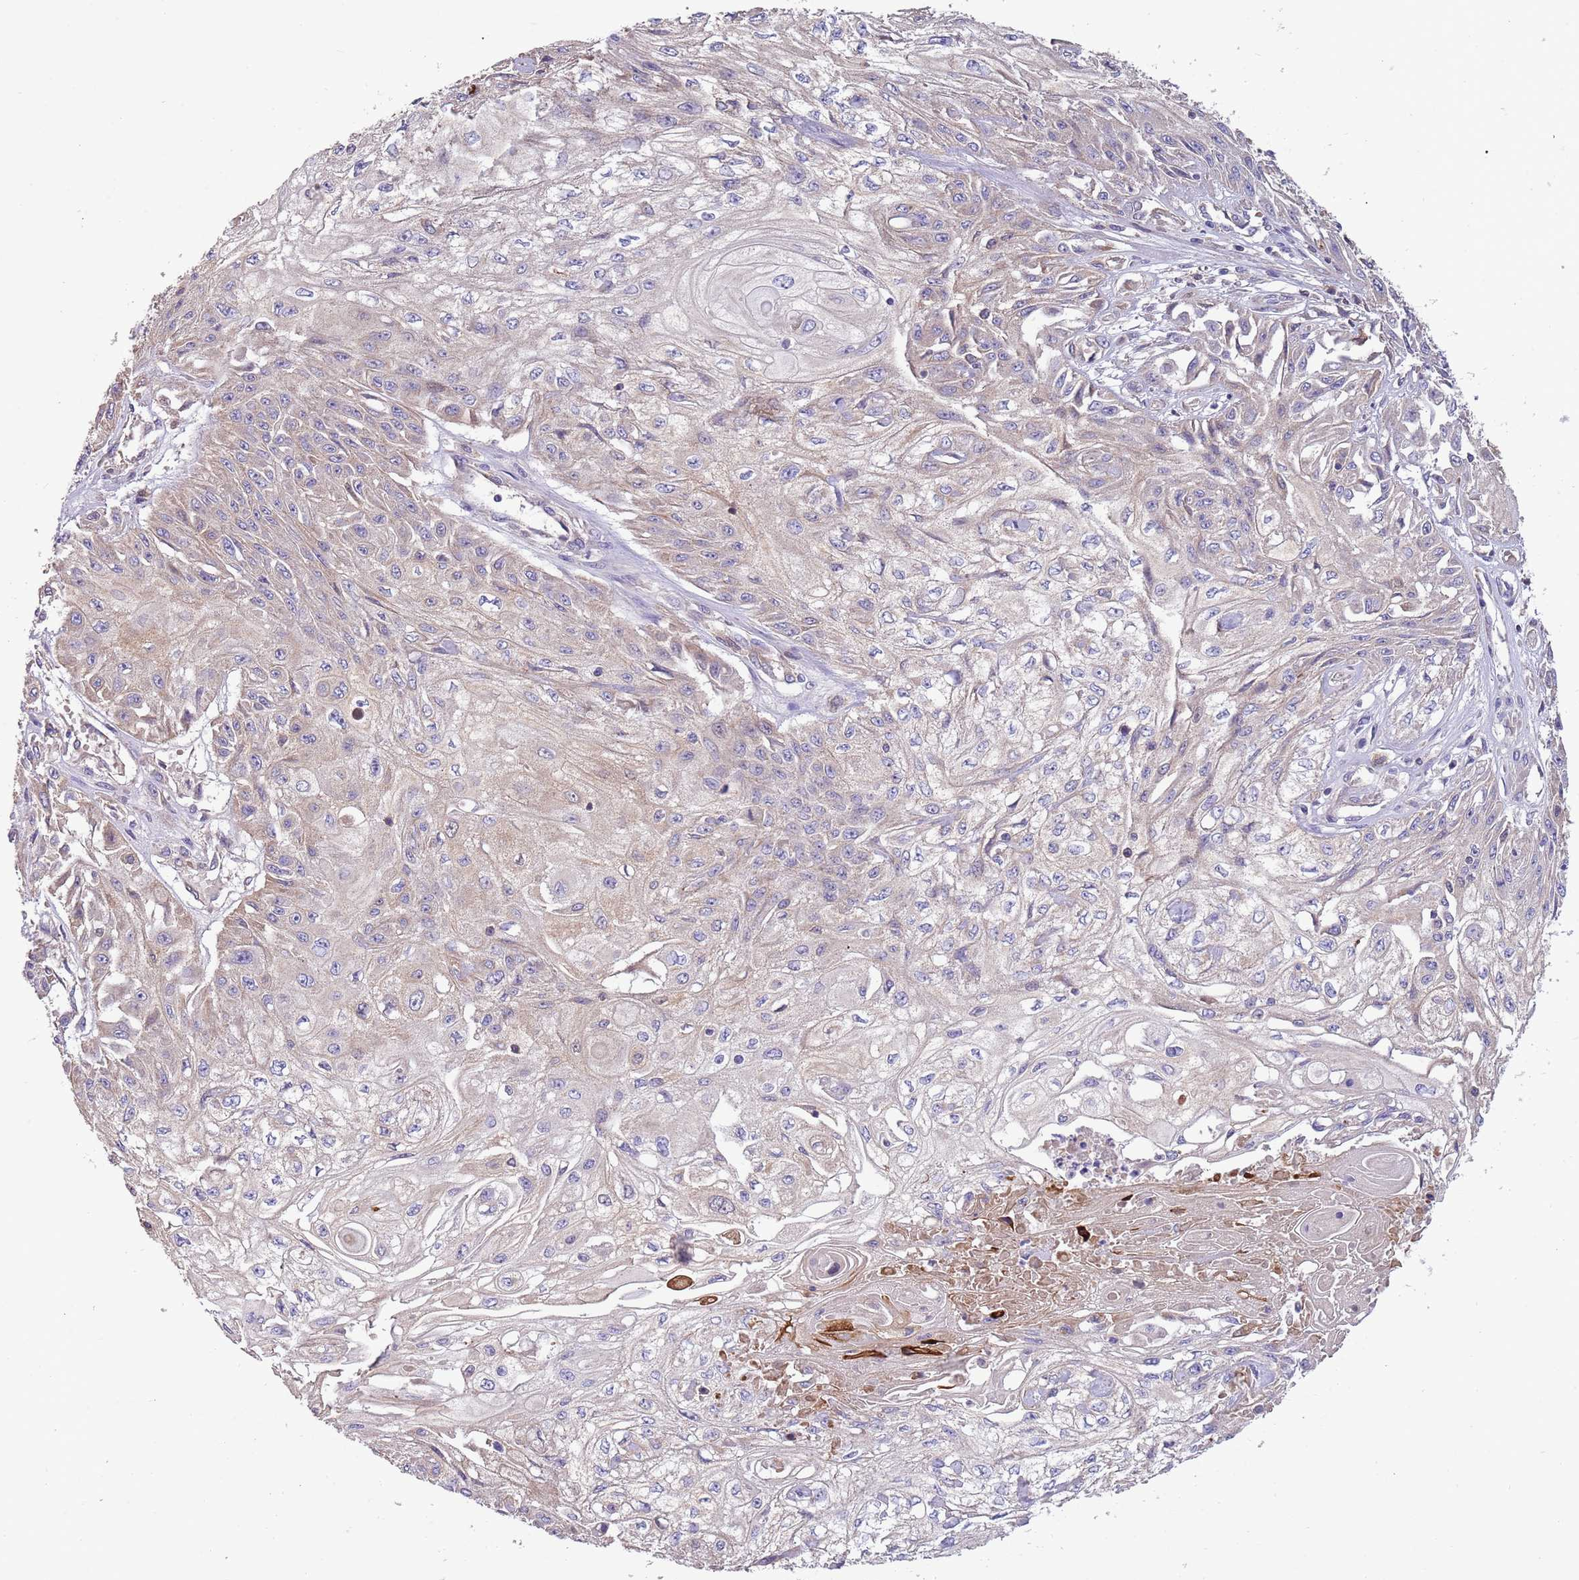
{"staining": {"intensity": "negative", "quantity": "none", "location": "none"}, "tissue": "skin cancer", "cell_type": "Tumor cells", "image_type": "cancer", "snomed": [{"axis": "morphology", "description": "Squamous cell carcinoma, NOS"}, {"axis": "morphology", "description": "Squamous cell carcinoma, metastatic, NOS"}, {"axis": "topography", "description": "Skin"}, {"axis": "topography", "description": "Lymph node"}], "caption": "Immunohistochemistry of skin metastatic squamous cell carcinoma demonstrates no positivity in tumor cells.", "gene": "TRMO", "patient": {"sex": "male", "age": 75}}